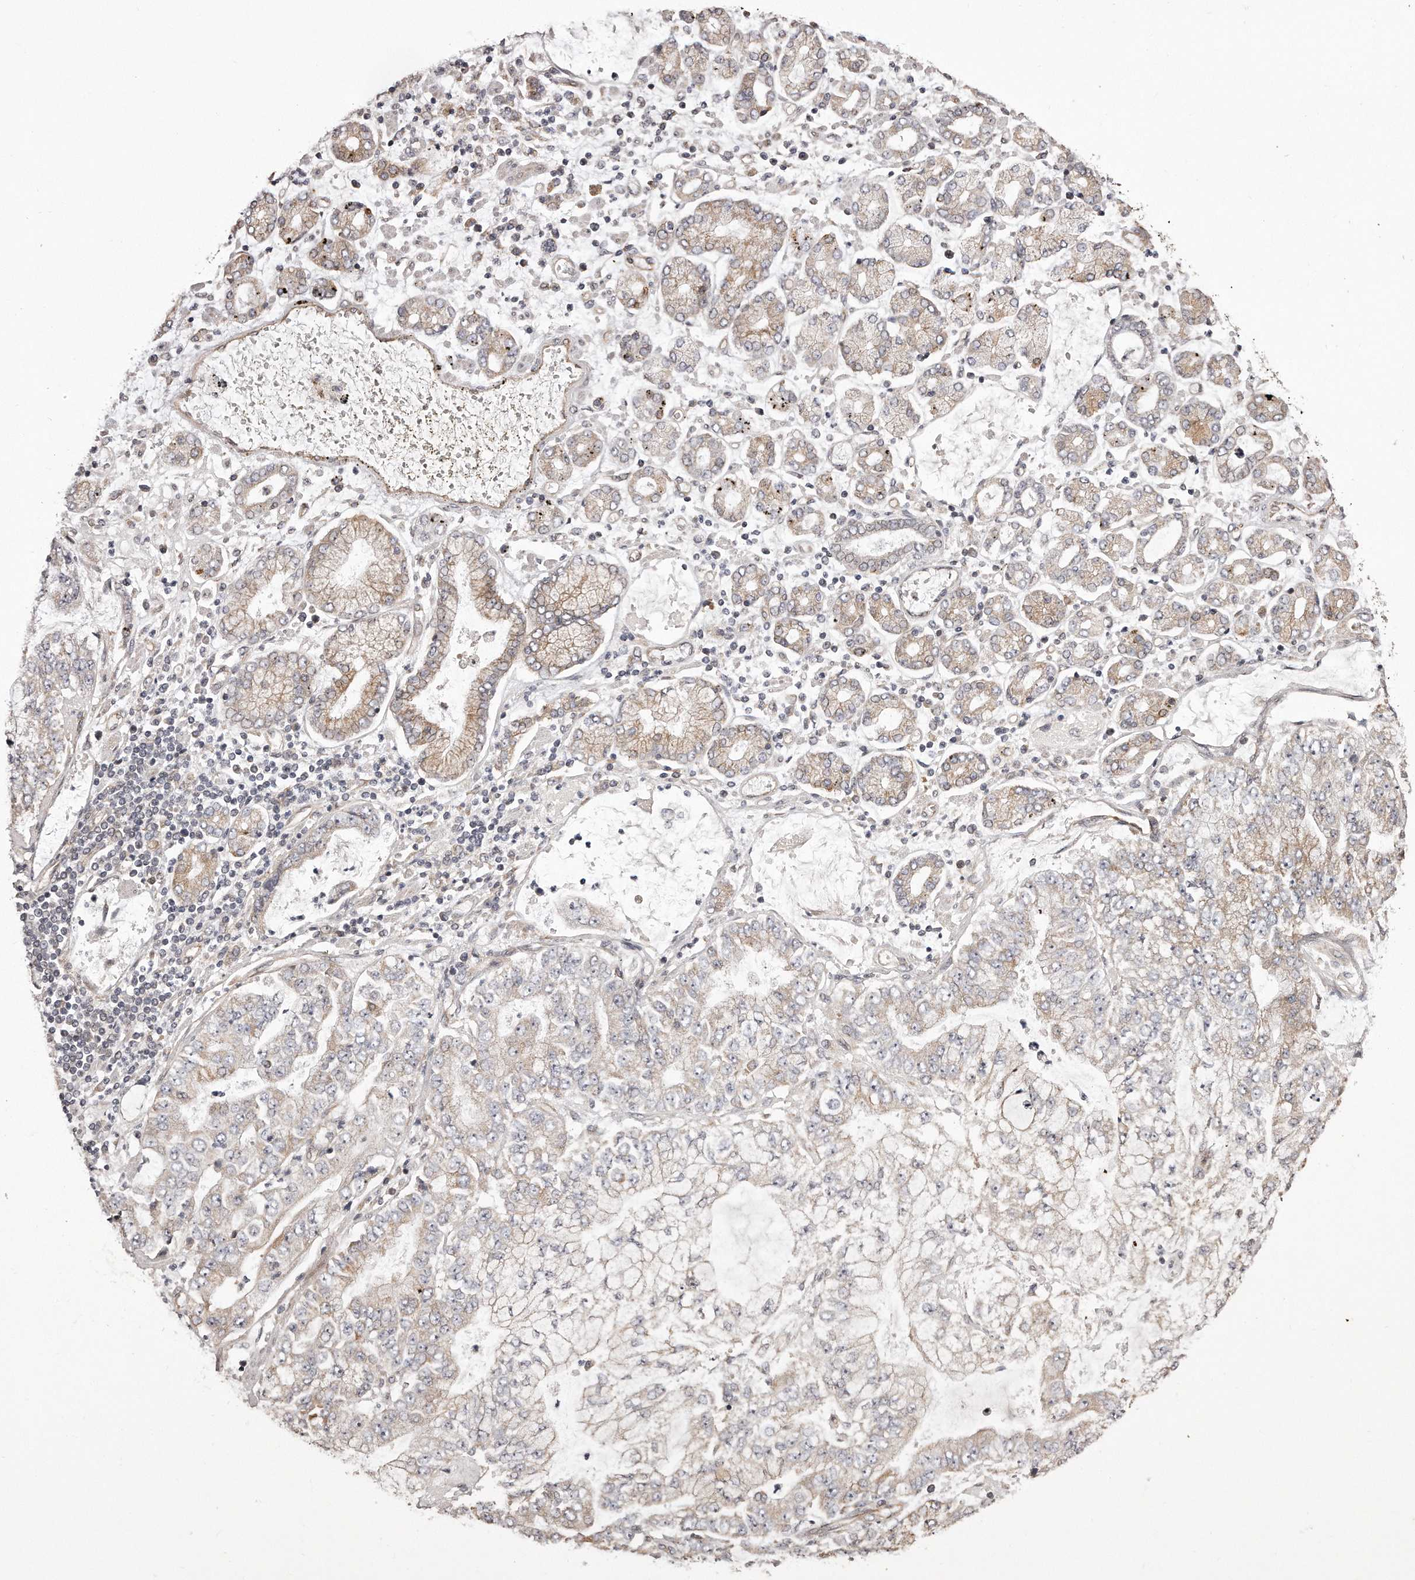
{"staining": {"intensity": "moderate", "quantity": "<25%", "location": "cytoplasmic/membranous"}, "tissue": "stomach cancer", "cell_type": "Tumor cells", "image_type": "cancer", "snomed": [{"axis": "morphology", "description": "Adenocarcinoma, NOS"}, {"axis": "topography", "description": "Stomach"}], "caption": "Human adenocarcinoma (stomach) stained with a protein marker displays moderate staining in tumor cells.", "gene": "TRAPPC14", "patient": {"sex": "male", "age": 76}}